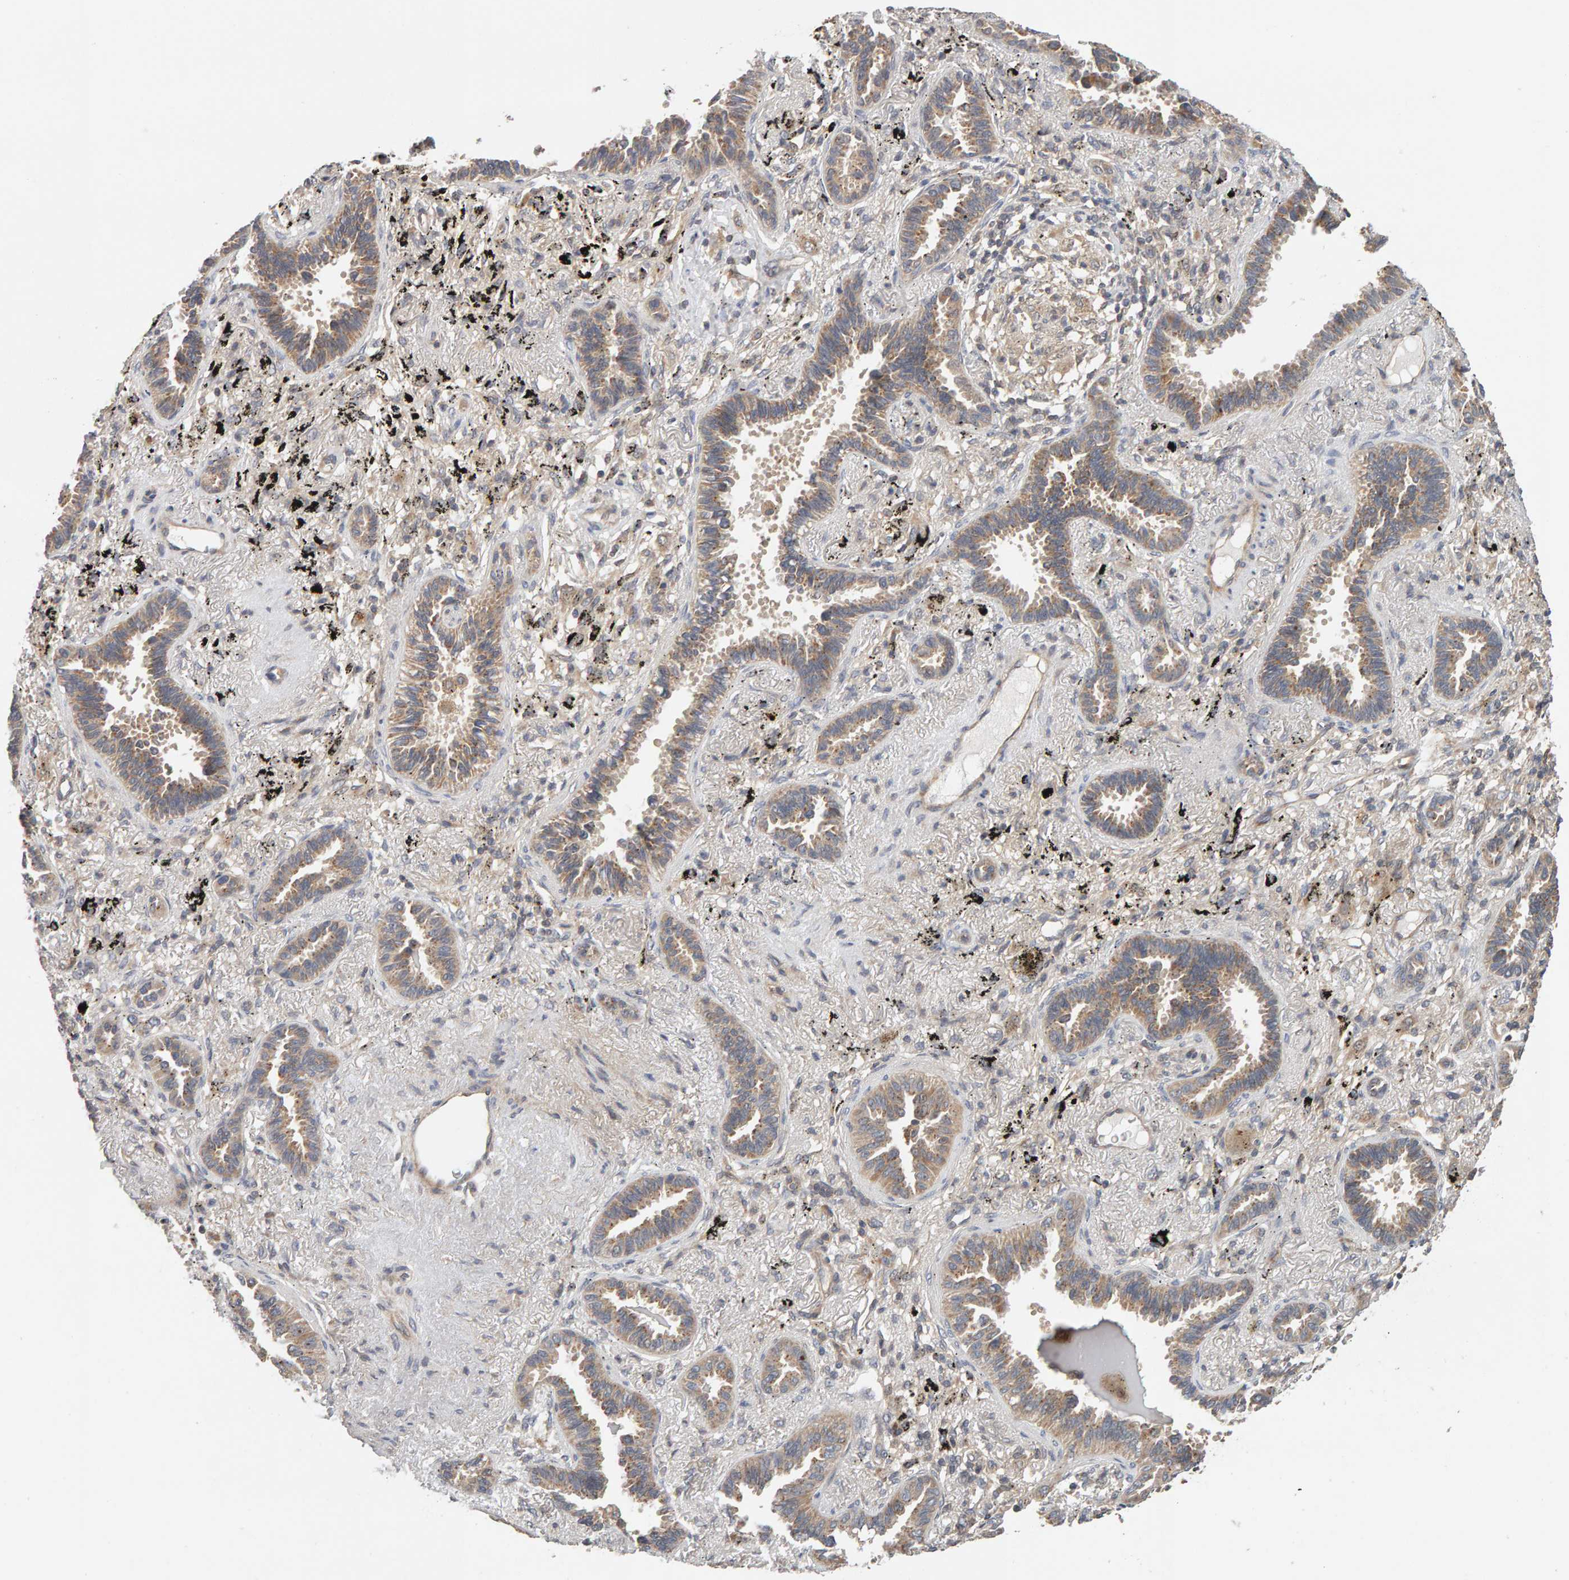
{"staining": {"intensity": "weak", "quantity": ">75%", "location": "cytoplasmic/membranous"}, "tissue": "lung cancer", "cell_type": "Tumor cells", "image_type": "cancer", "snomed": [{"axis": "morphology", "description": "Adenocarcinoma, NOS"}, {"axis": "topography", "description": "Lung"}], "caption": "Immunohistochemical staining of adenocarcinoma (lung) demonstrates low levels of weak cytoplasmic/membranous protein expression in approximately >75% of tumor cells.", "gene": "DNAJC7", "patient": {"sex": "male", "age": 59}}